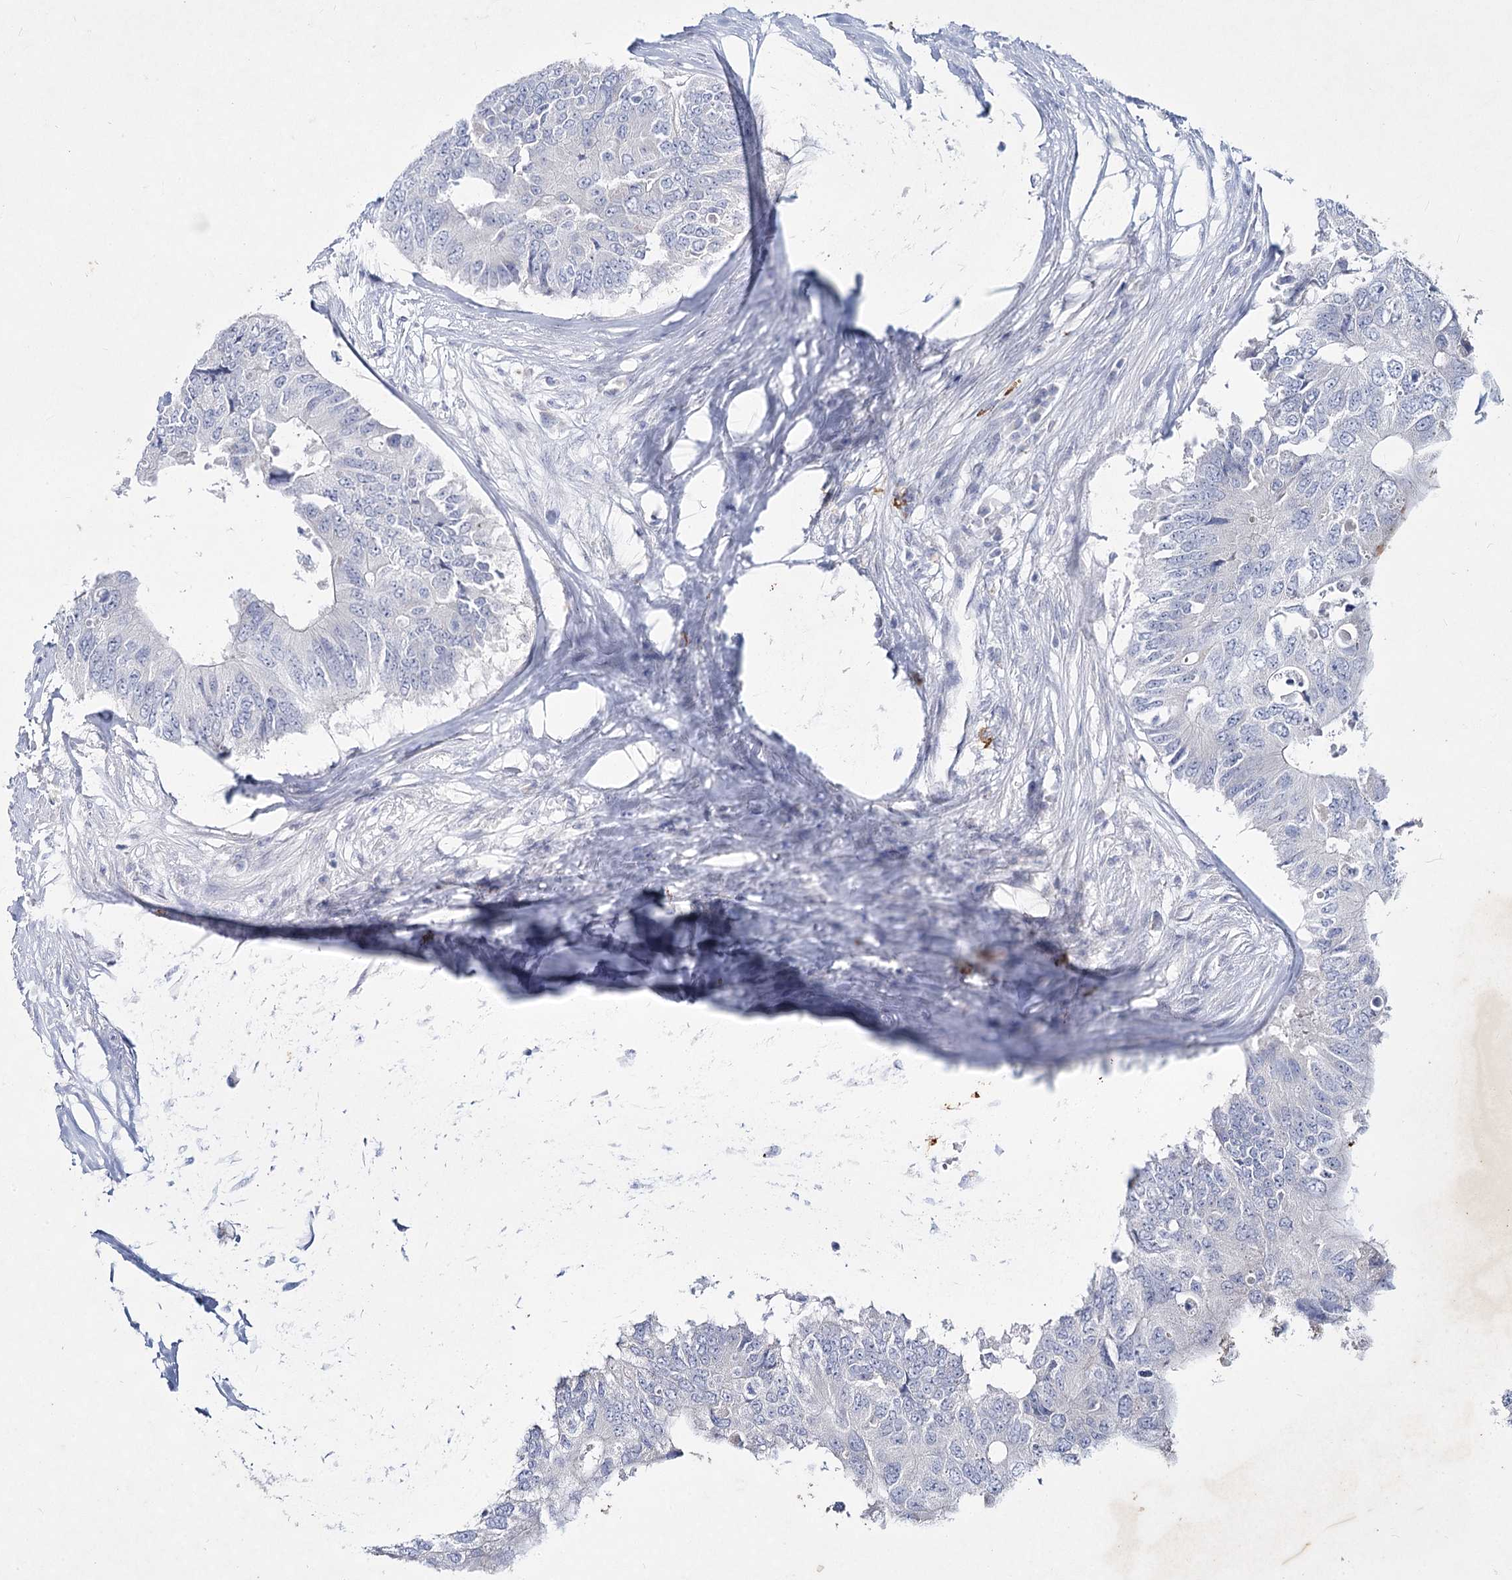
{"staining": {"intensity": "negative", "quantity": "none", "location": "none"}, "tissue": "colorectal cancer", "cell_type": "Tumor cells", "image_type": "cancer", "snomed": [{"axis": "morphology", "description": "Adenocarcinoma, NOS"}, {"axis": "topography", "description": "Colon"}], "caption": "Immunohistochemistry (IHC) of colorectal adenocarcinoma shows no expression in tumor cells.", "gene": "CCDC73", "patient": {"sex": "male", "age": 71}}